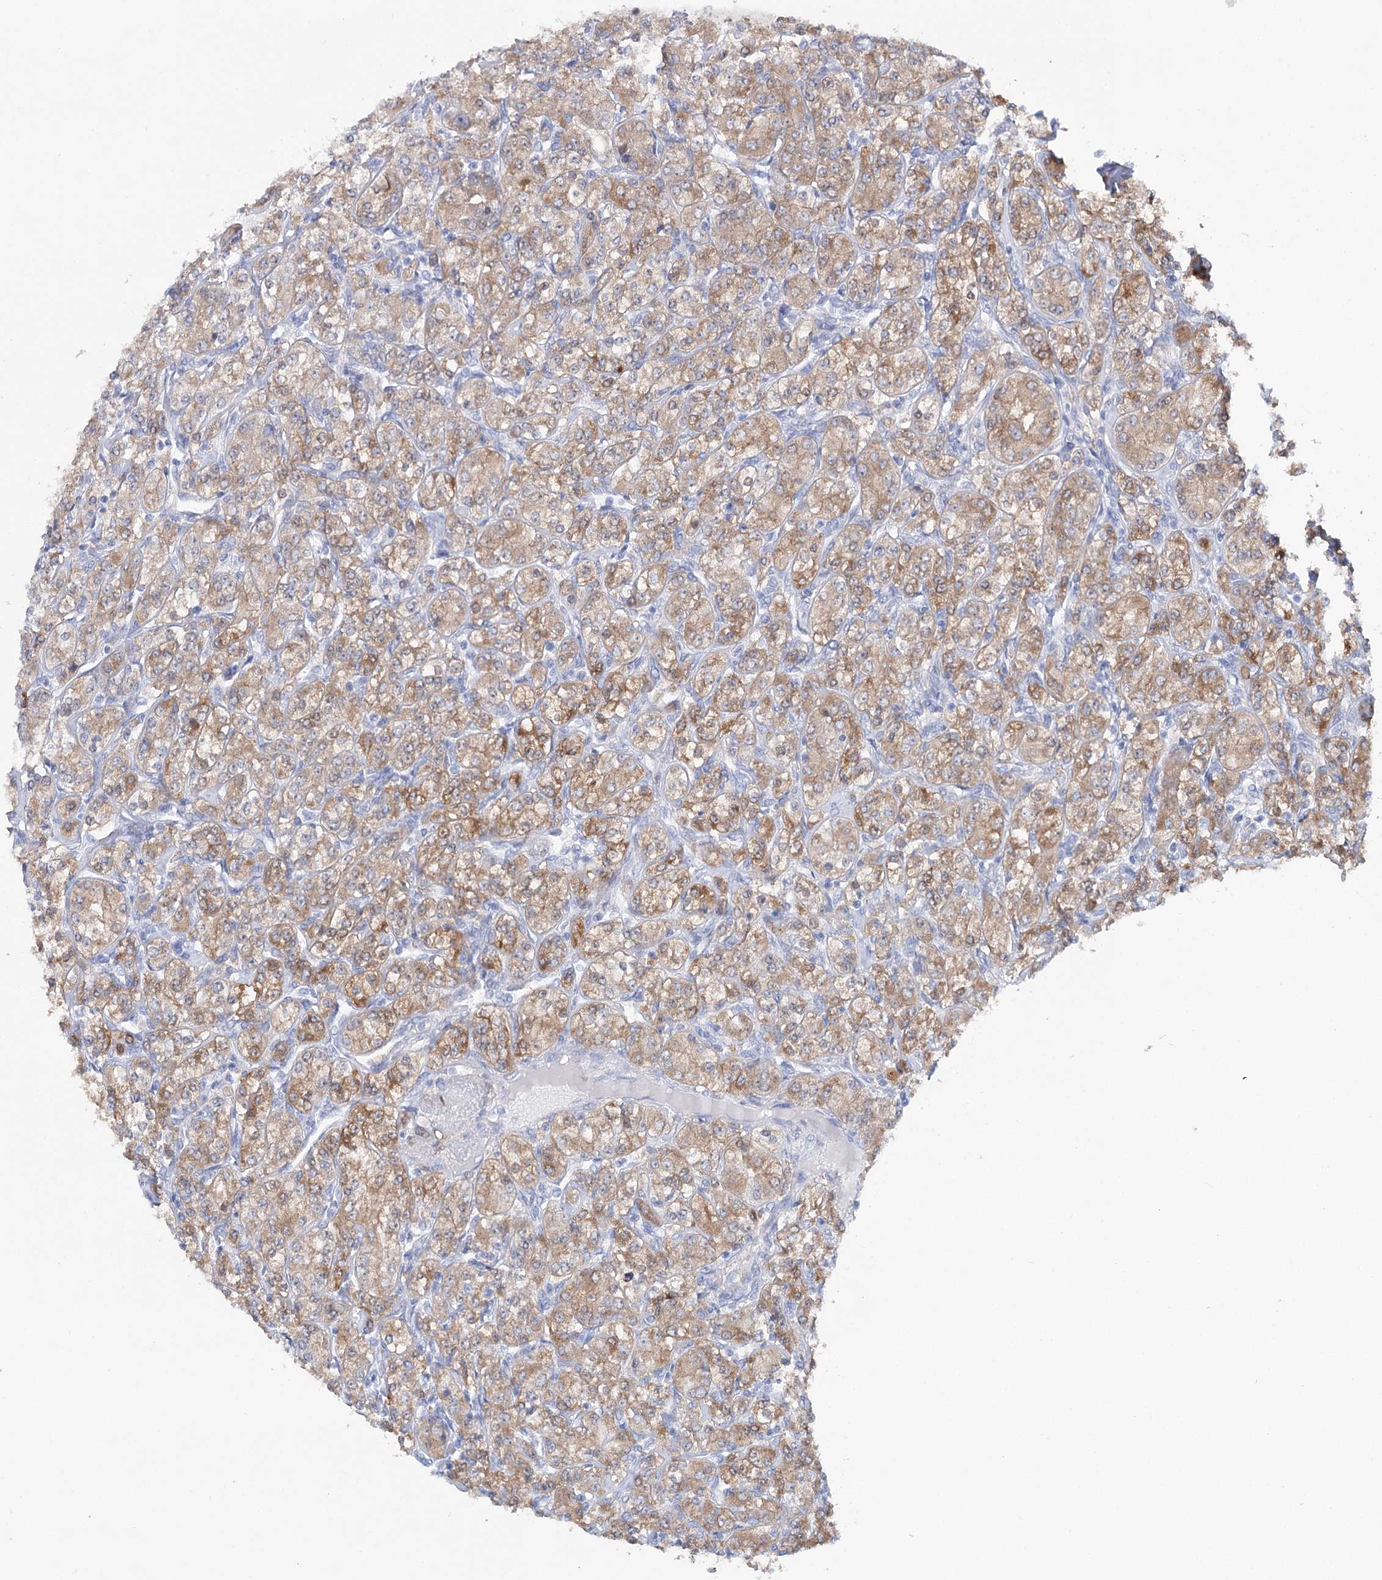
{"staining": {"intensity": "moderate", "quantity": ">75%", "location": "cytoplasmic/membranous"}, "tissue": "renal cancer", "cell_type": "Tumor cells", "image_type": "cancer", "snomed": [{"axis": "morphology", "description": "Adenocarcinoma, NOS"}, {"axis": "topography", "description": "Kidney"}], "caption": "An image of human renal adenocarcinoma stained for a protein displays moderate cytoplasmic/membranous brown staining in tumor cells.", "gene": "UGDH", "patient": {"sex": "male", "age": 77}}